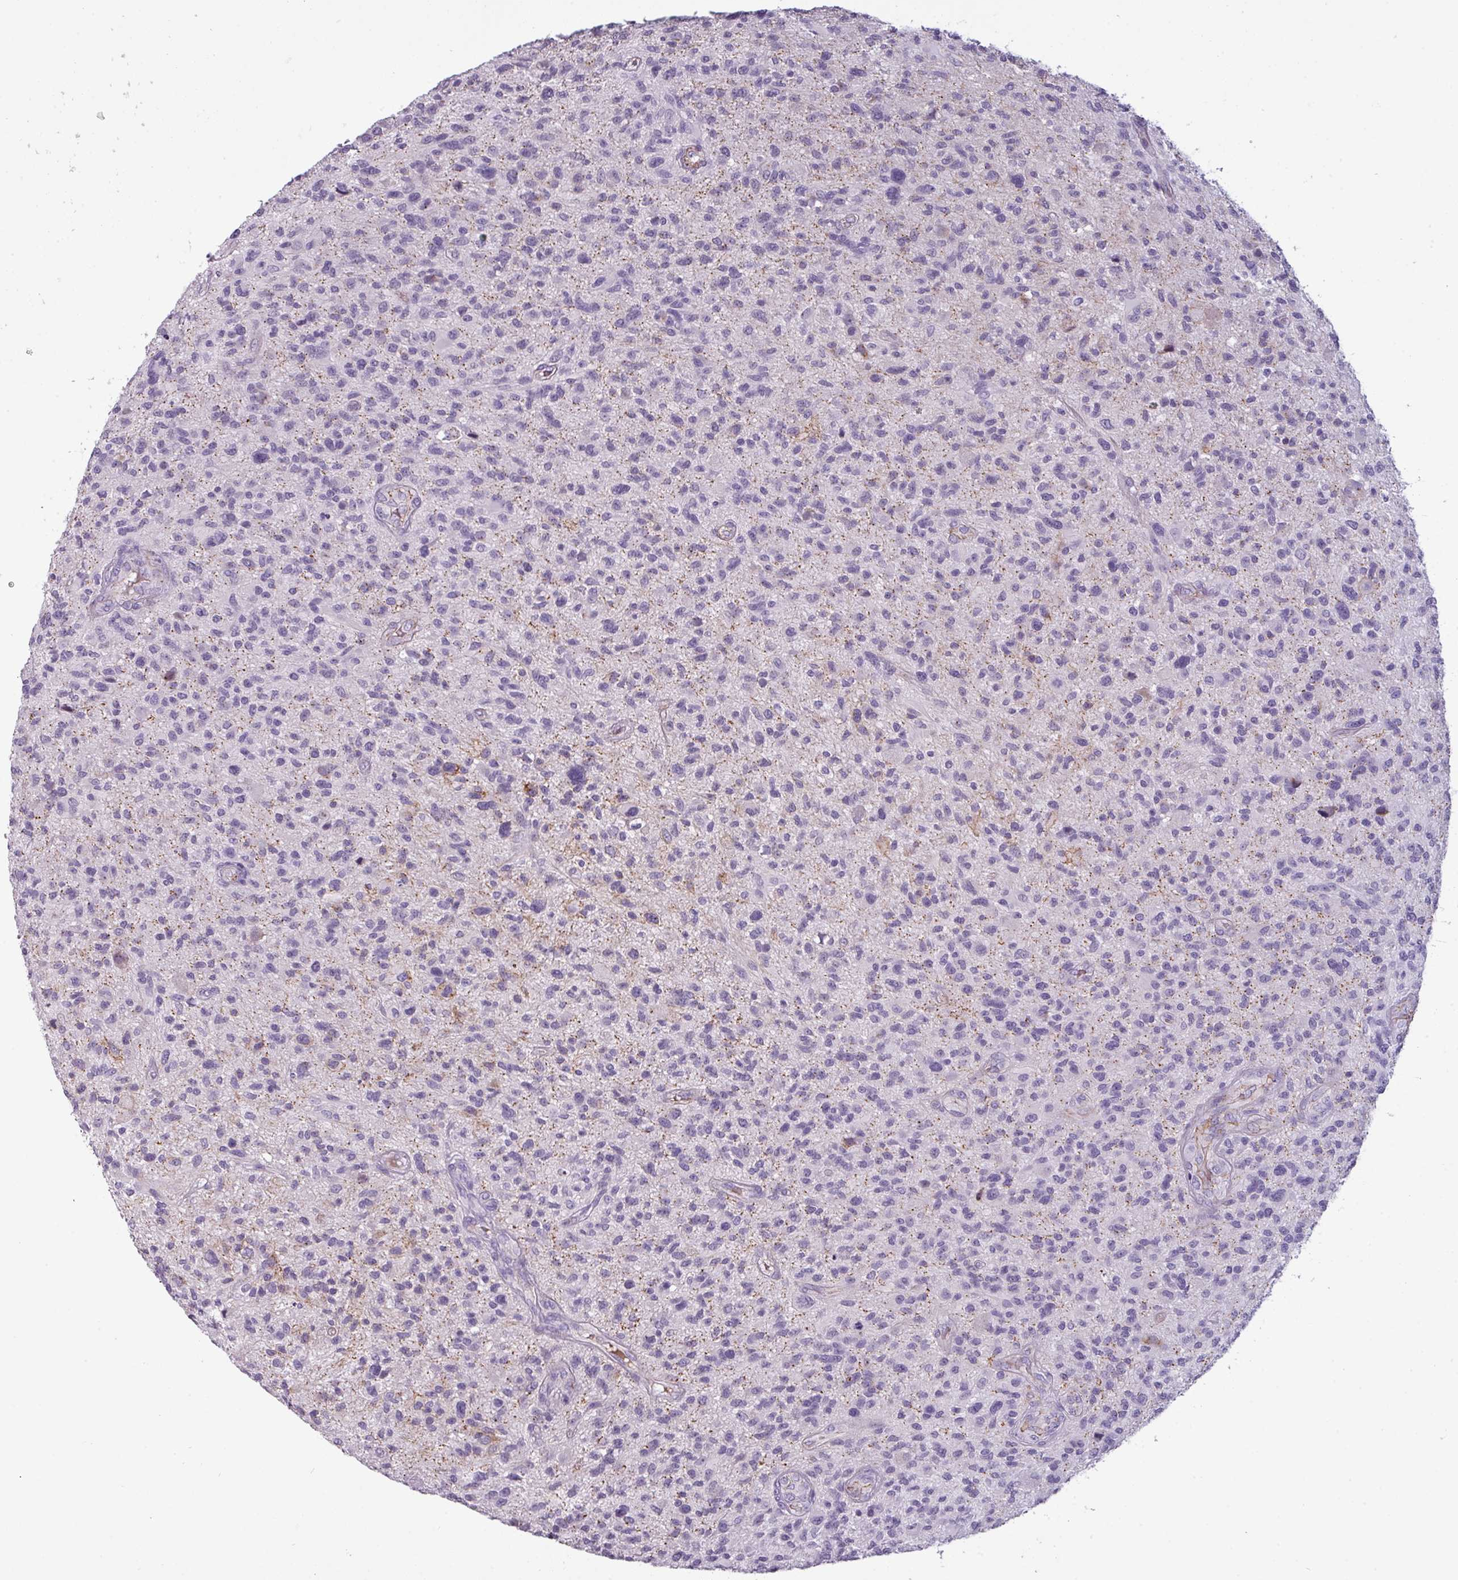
{"staining": {"intensity": "negative", "quantity": "none", "location": "none"}, "tissue": "glioma", "cell_type": "Tumor cells", "image_type": "cancer", "snomed": [{"axis": "morphology", "description": "Glioma, malignant, High grade"}, {"axis": "topography", "description": "Brain"}], "caption": "High power microscopy image of an immunohistochemistry image of malignant high-grade glioma, revealing no significant staining in tumor cells.", "gene": "AREL1", "patient": {"sex": "male", "age": 47}}